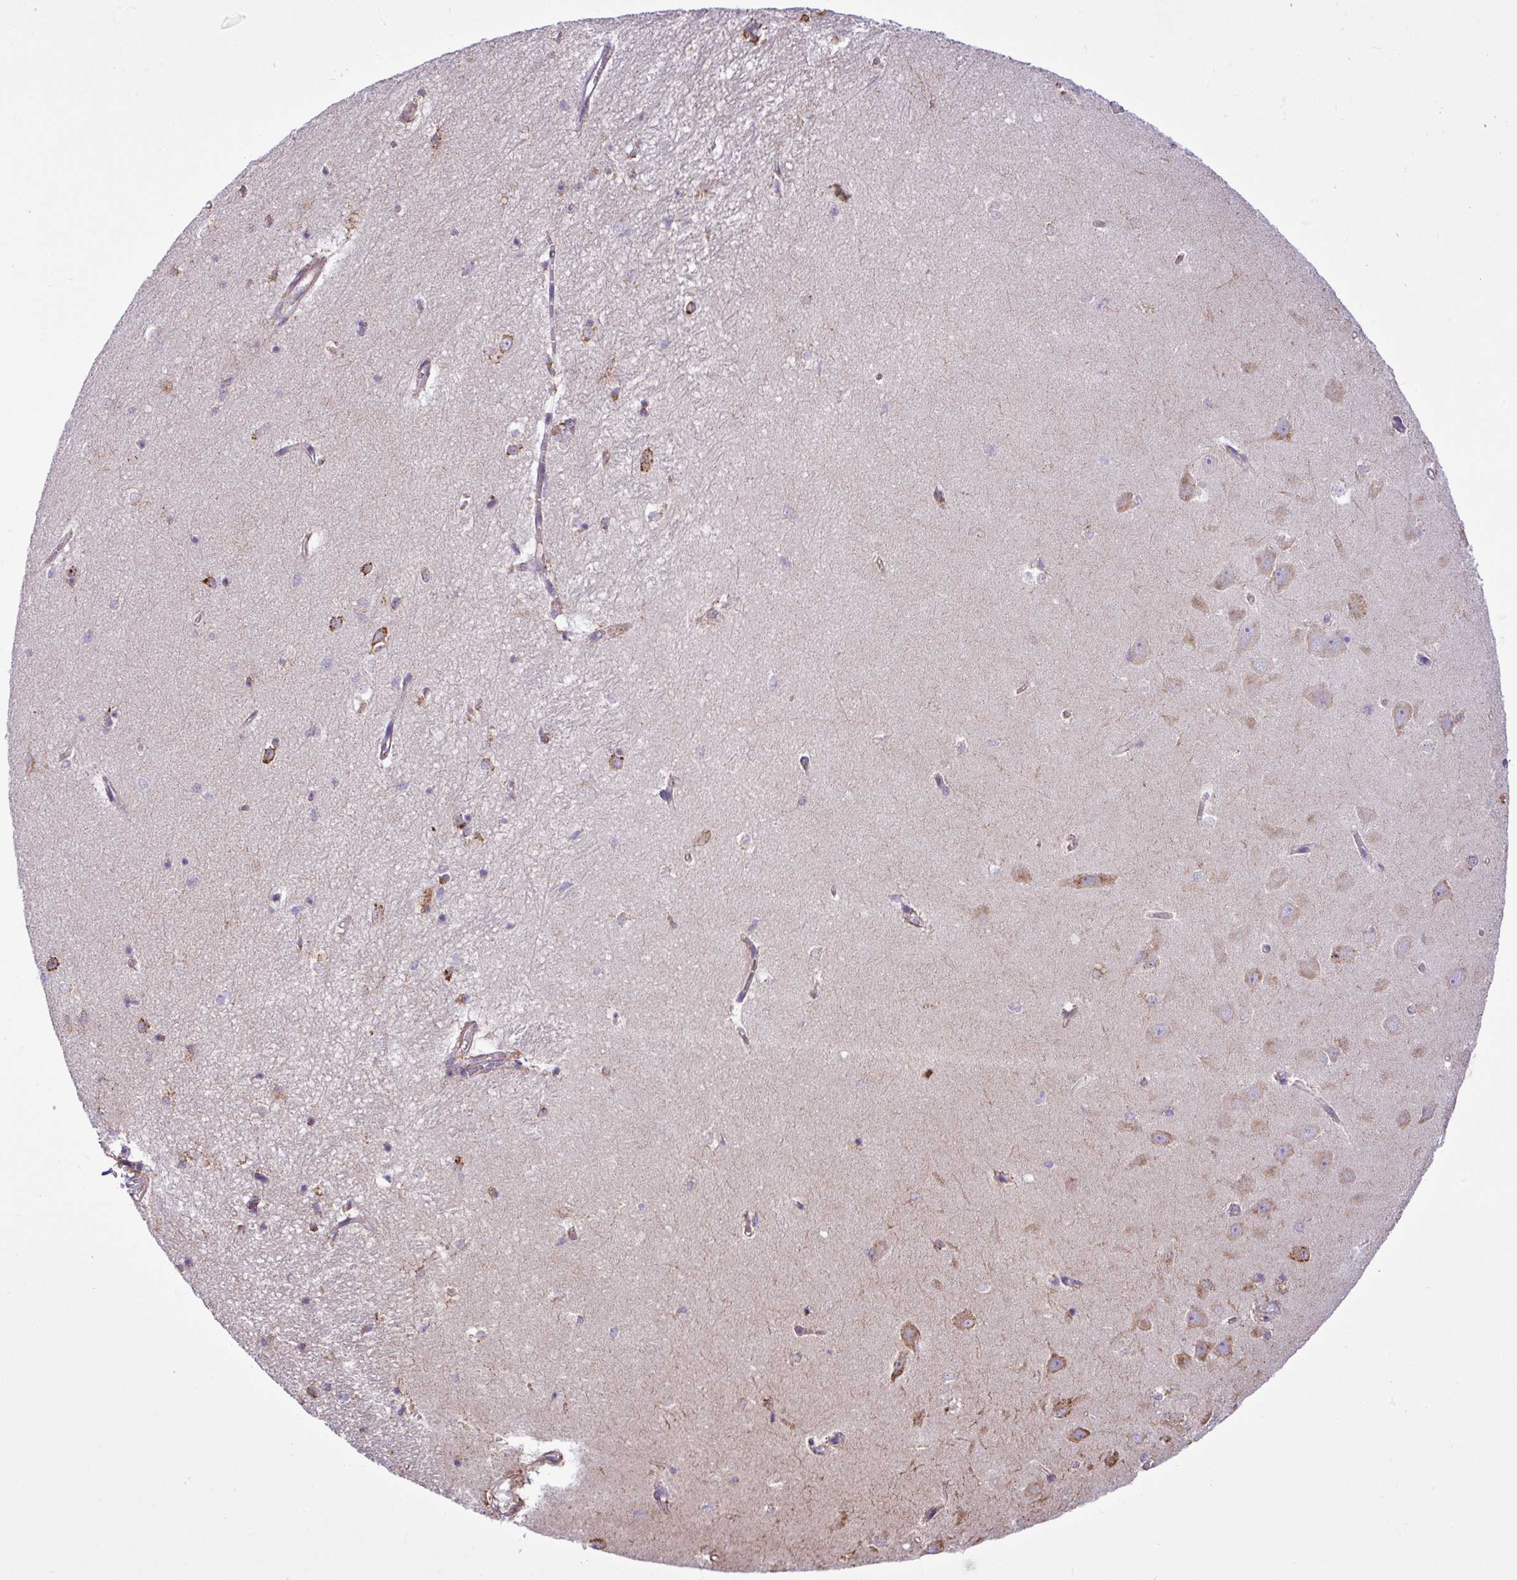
{"staining": {"intensity": "negative", "quantity": "none", "location": "none"}, "tissue": "hippocampus", "cell_type": "Glial cells", "image_type": "normal", "snomed": [{"axis": "morphology", "description": "Normal tissue, NOS"}, {"axis": "topography", "description": "Hippocampus"}], "caption": "IHC histopathology image of benign hippocampus: hippocampus stained with DAB (3,3'-diaminobenzidine) demonstrates no significant protein staining in glial cells.", "gene": "ZSCAN5A", "patient": {"sex": "female", "age": 64}}